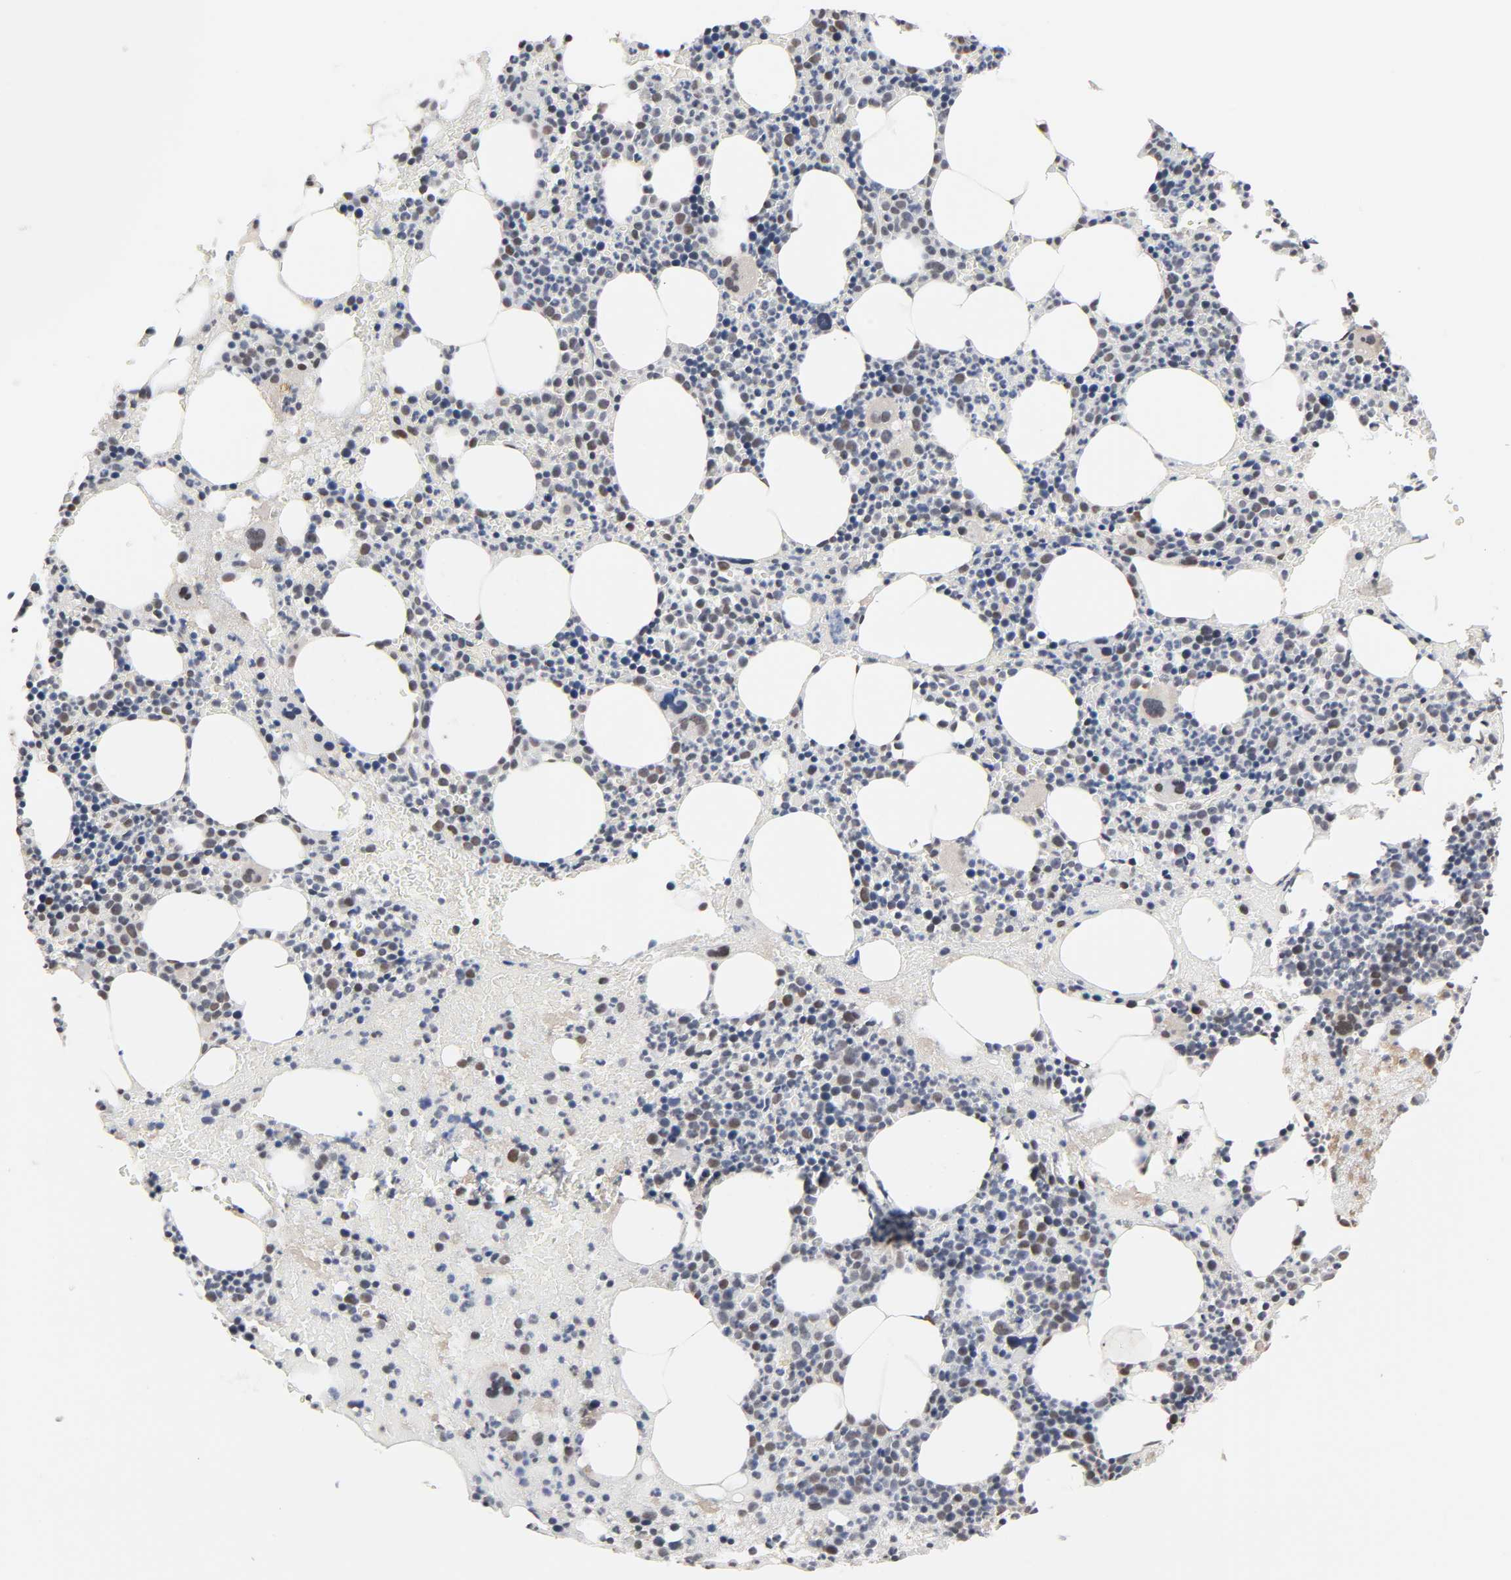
{"staining": {"intensity": "moderate", "quantity": "<25%", "location": "nuclear"}, "tissue": "bone marrow", "cell_type": "Hematopoietic cells", "image_type": "normal", "snomed": [{"axis": "morphology", "description": "Normal tissue, NOS"}, {"axis": "topography", "description": "Bone marrow"}], "caption": "IHC photomicrograph of unremarkable bone marrow: human bone marrow stained using immunohistochemistry (IHC) demonstrates low levels of moderate protein expression localized specifically in the nuclear of hematopoietic cells, appearing as a nuclear brown color.", "gene": "HTR1E", "patient": {"sex": "male", "age": 82}}